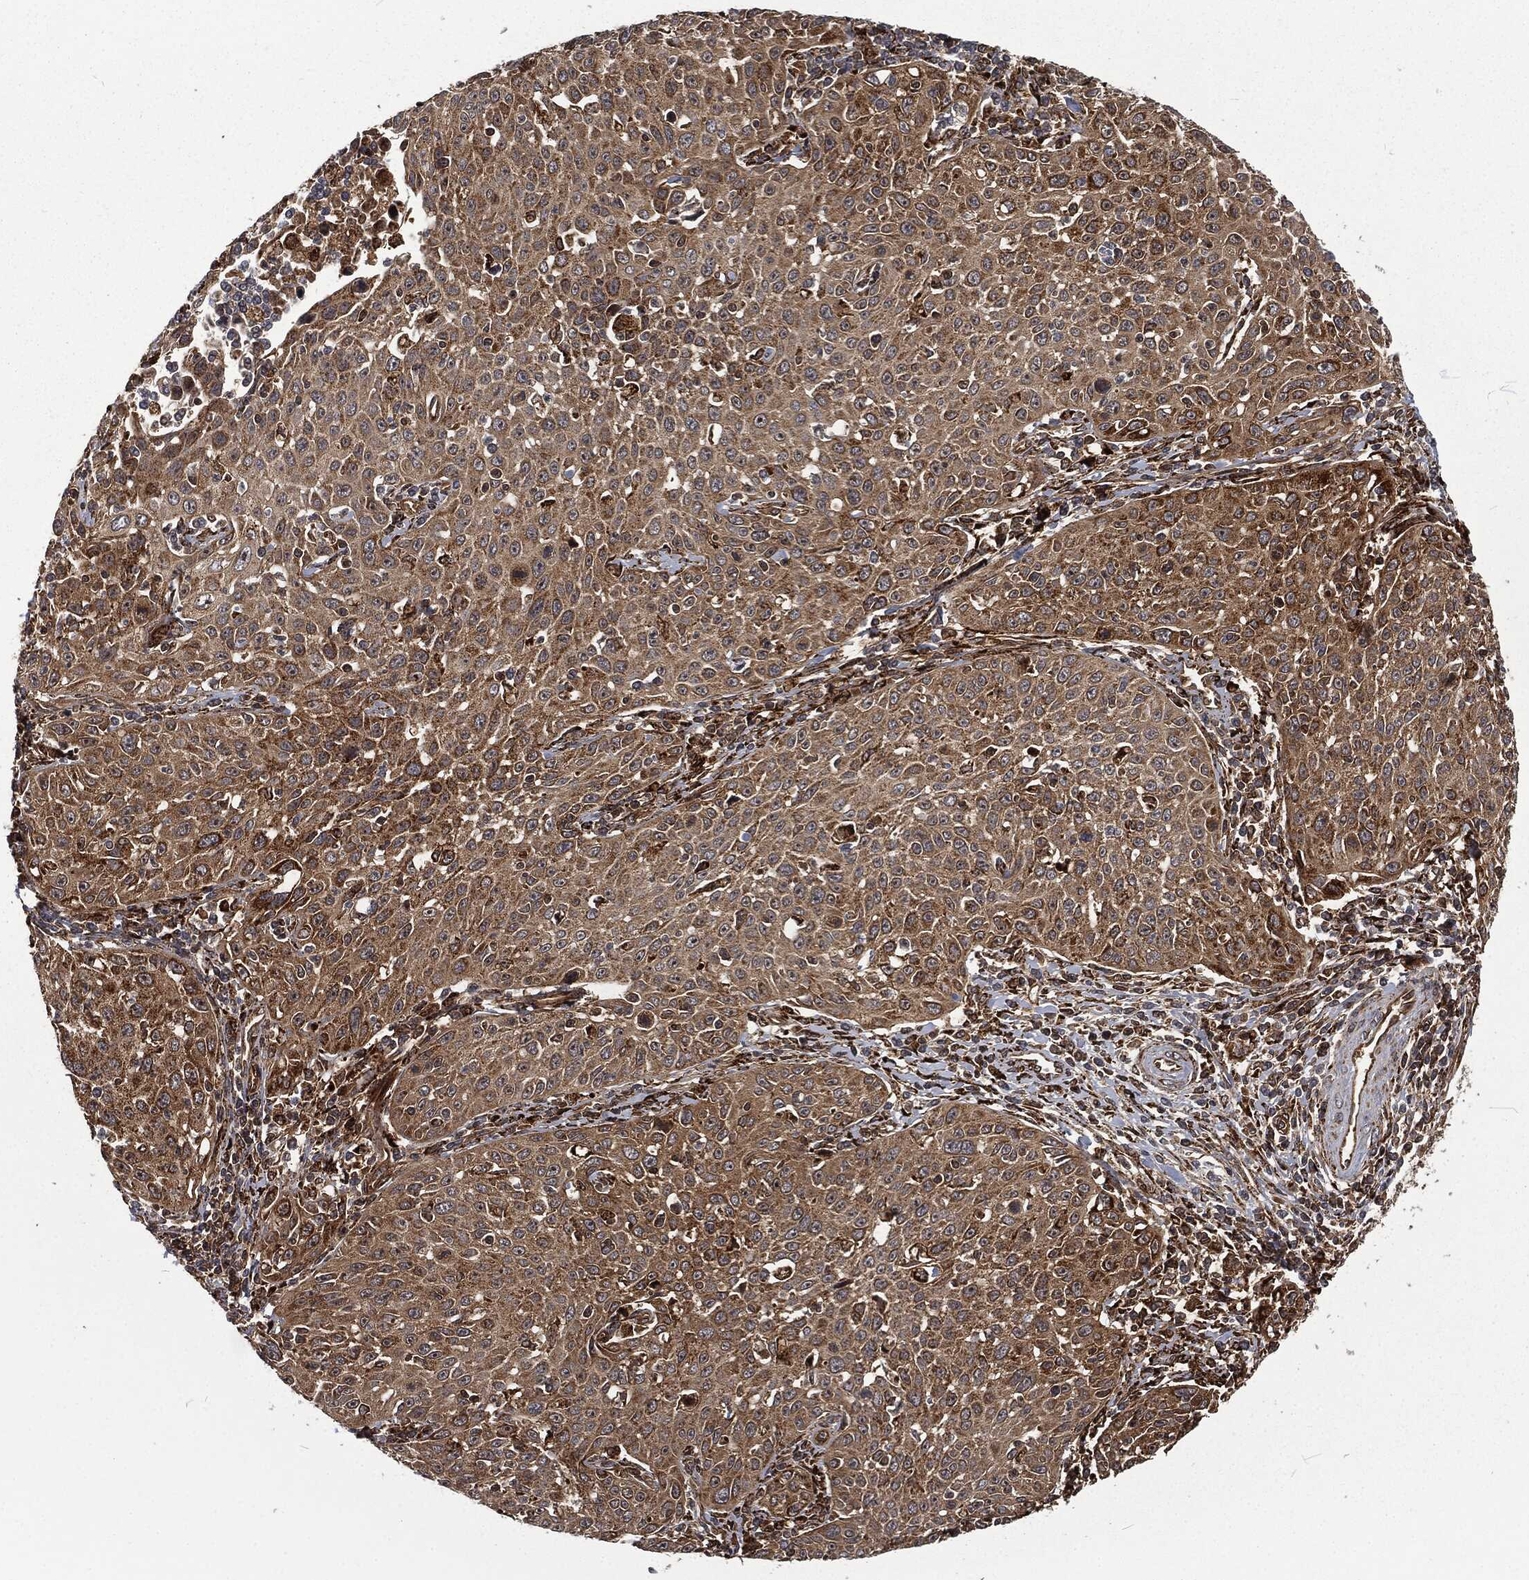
{"staining": {"intensity": "moderate", "quantity": ">75%", "location": "cytoplasmic/membranous"}, "tissue": "cervical cancer", "cell_type": "Tumor cells", "image_type": "cancer", "snomed": [{"axis": "morphology", "description": "Squamous cell carcinoma, NOS"}, {"axis": "topography", "description": "Cervix"}], "caption": "Cervical squamous cell carcinoma stained for a protein (brown) shows moderate cytoplasmic/membranous positive staining in approximately >75% of tumor cells.", "gene": "RFTN1", "patient": {"sex": "female", "age": 26}}